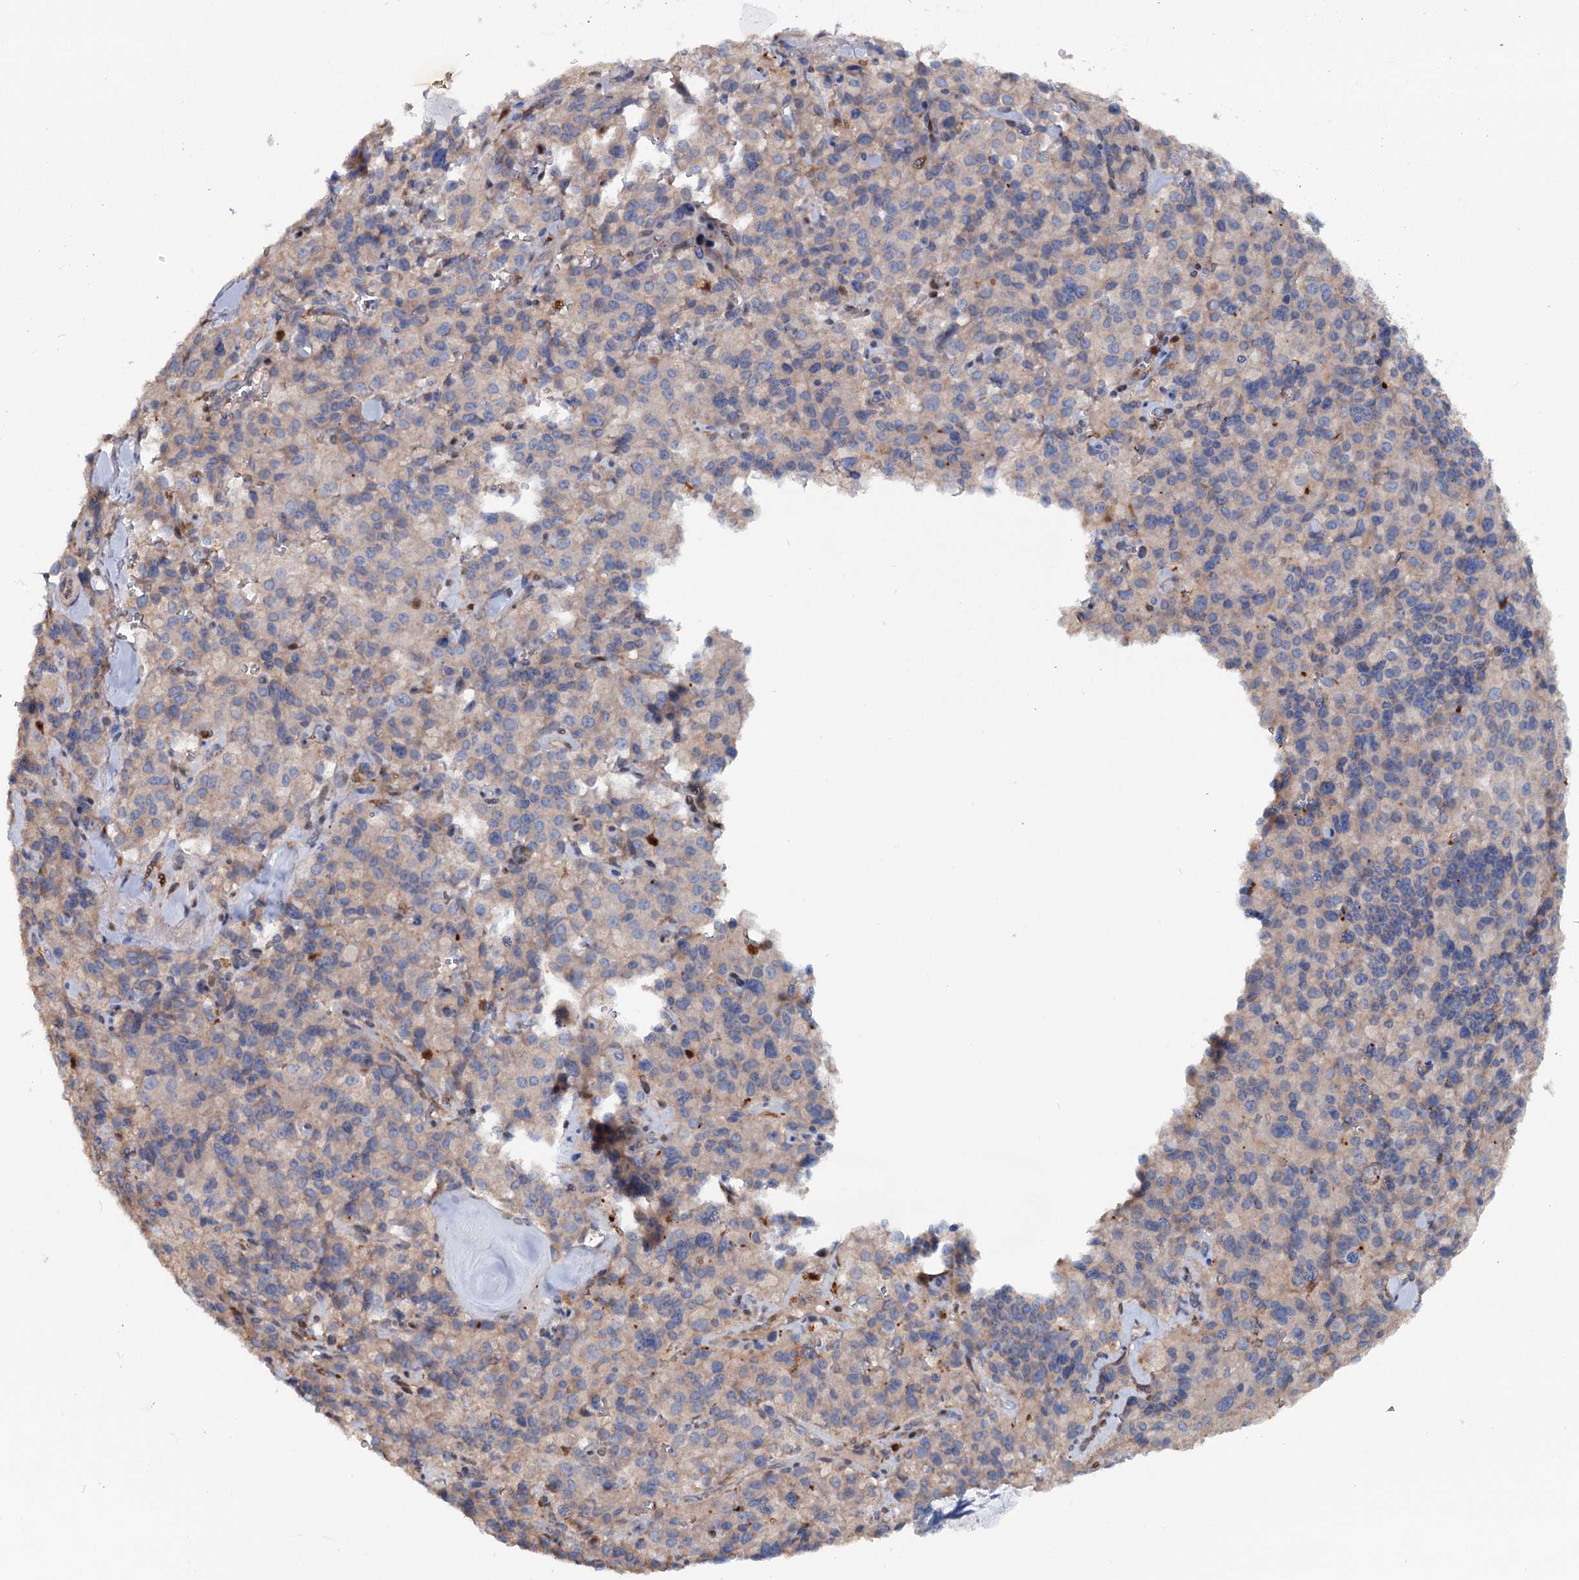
{"staining": {"intensity": "weak", "quantity": "<25%", "location": "cytoplasmic/membranous"}, "tissue": "pancreatic cancer", "cell_type": "Tumor cells", "image_type": "cancer", "snomed": [{"axis": "morphology", "description": "Adenocarcinoma, NOS"}, {"axis": "topography", "description": "Pancreas"}], "caption": "Pancreatic cancer was stained to show a protein in brown. There is no significant expression in tumor cells. (Brightfield microscopy of DAB (3,3'-diaminobenzidine) immunohistochemistry (IHC) at high magnification).", "gene": "IL17RD", "patient": {"sex": "male", "age": 65}}